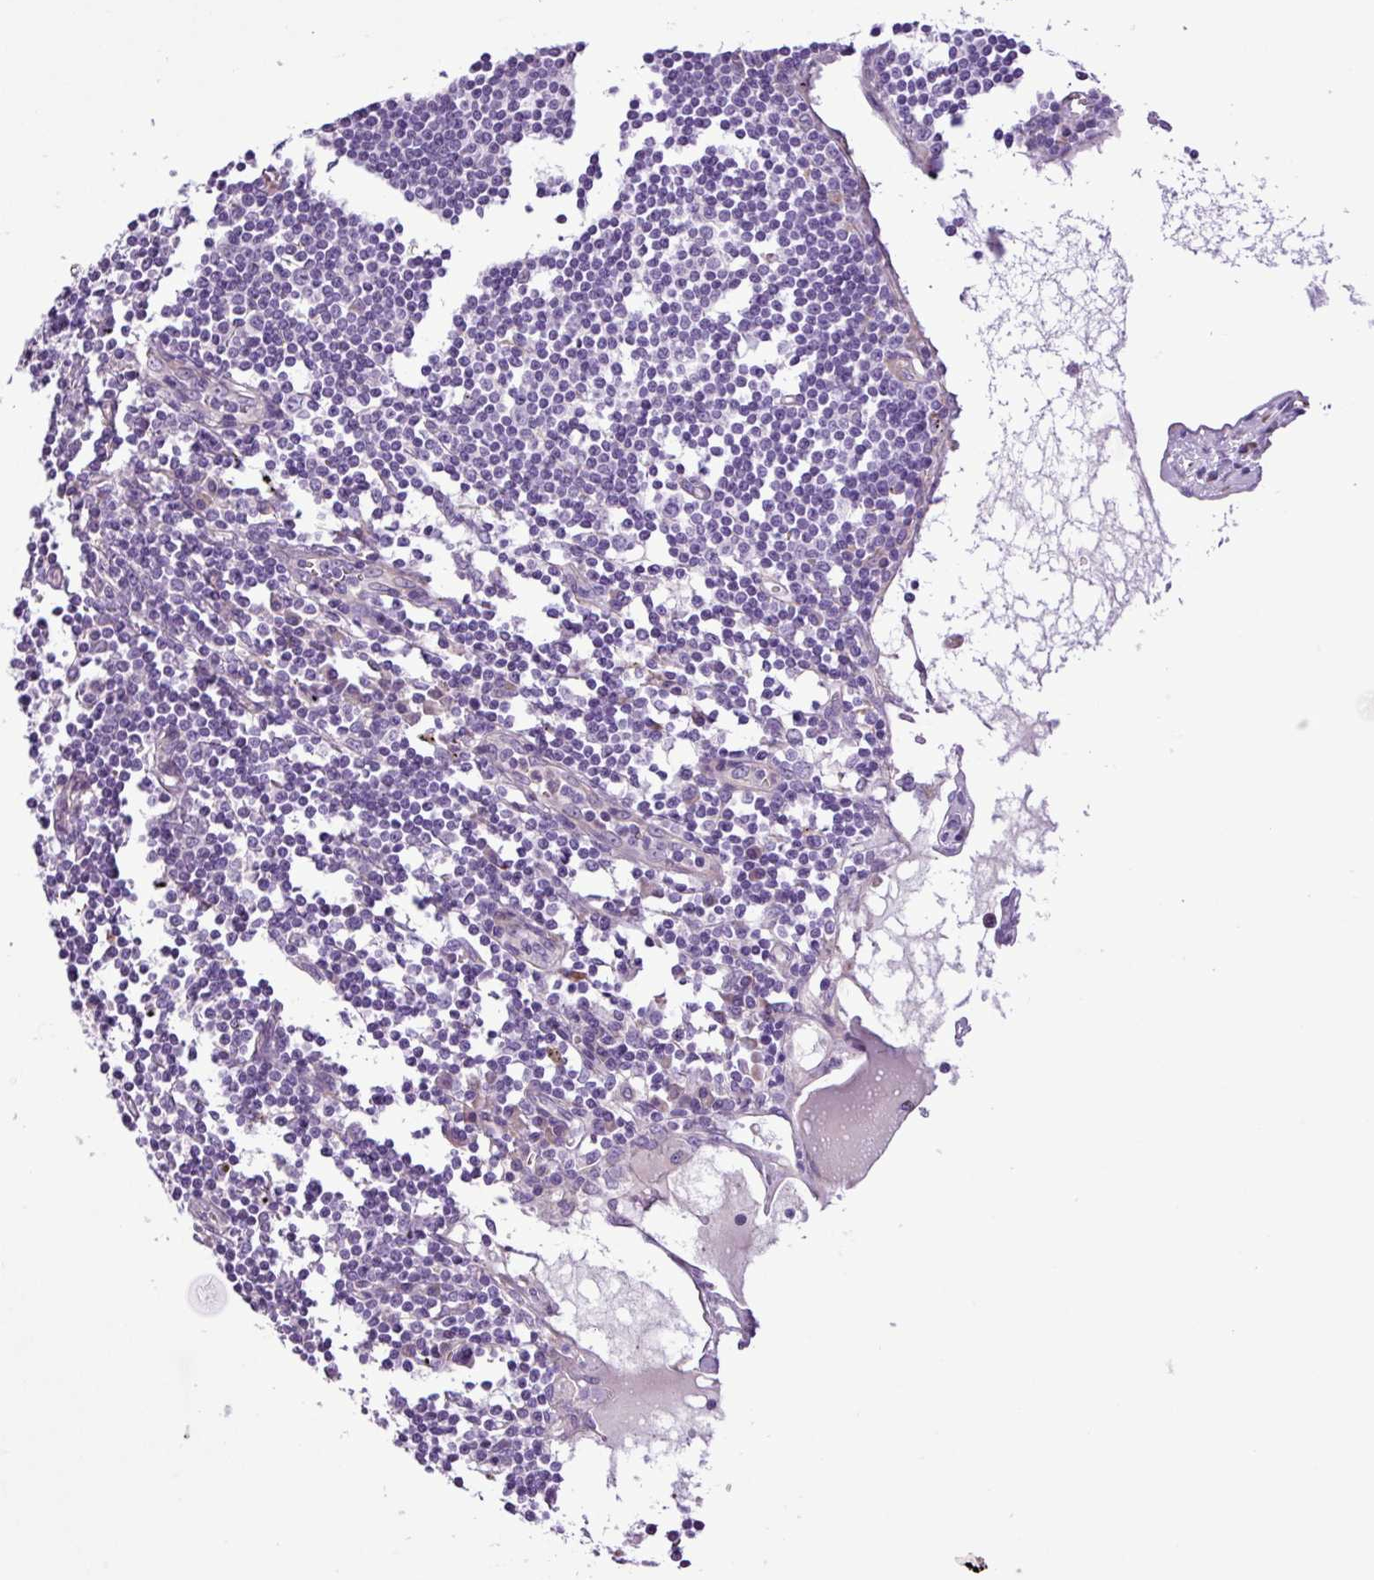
{"staining": {"intensity": "negative", "quantity": "none", "location": "none"}, "tissue": "lymph node", "cell_type": "Germinal center cells", "image_type": "normal", "snomed": [{"axis": "morphology", "description": "Normal tissue, NOS"}, {"axis": "topography", "description": "Lymph node"}], "caption": "Immunohistochemical staining of benign human lymph node exhibits no significant positivity in germinal center cells.", "gene": "C11orf91", "patient": {"sex": "male", "age": 74}}